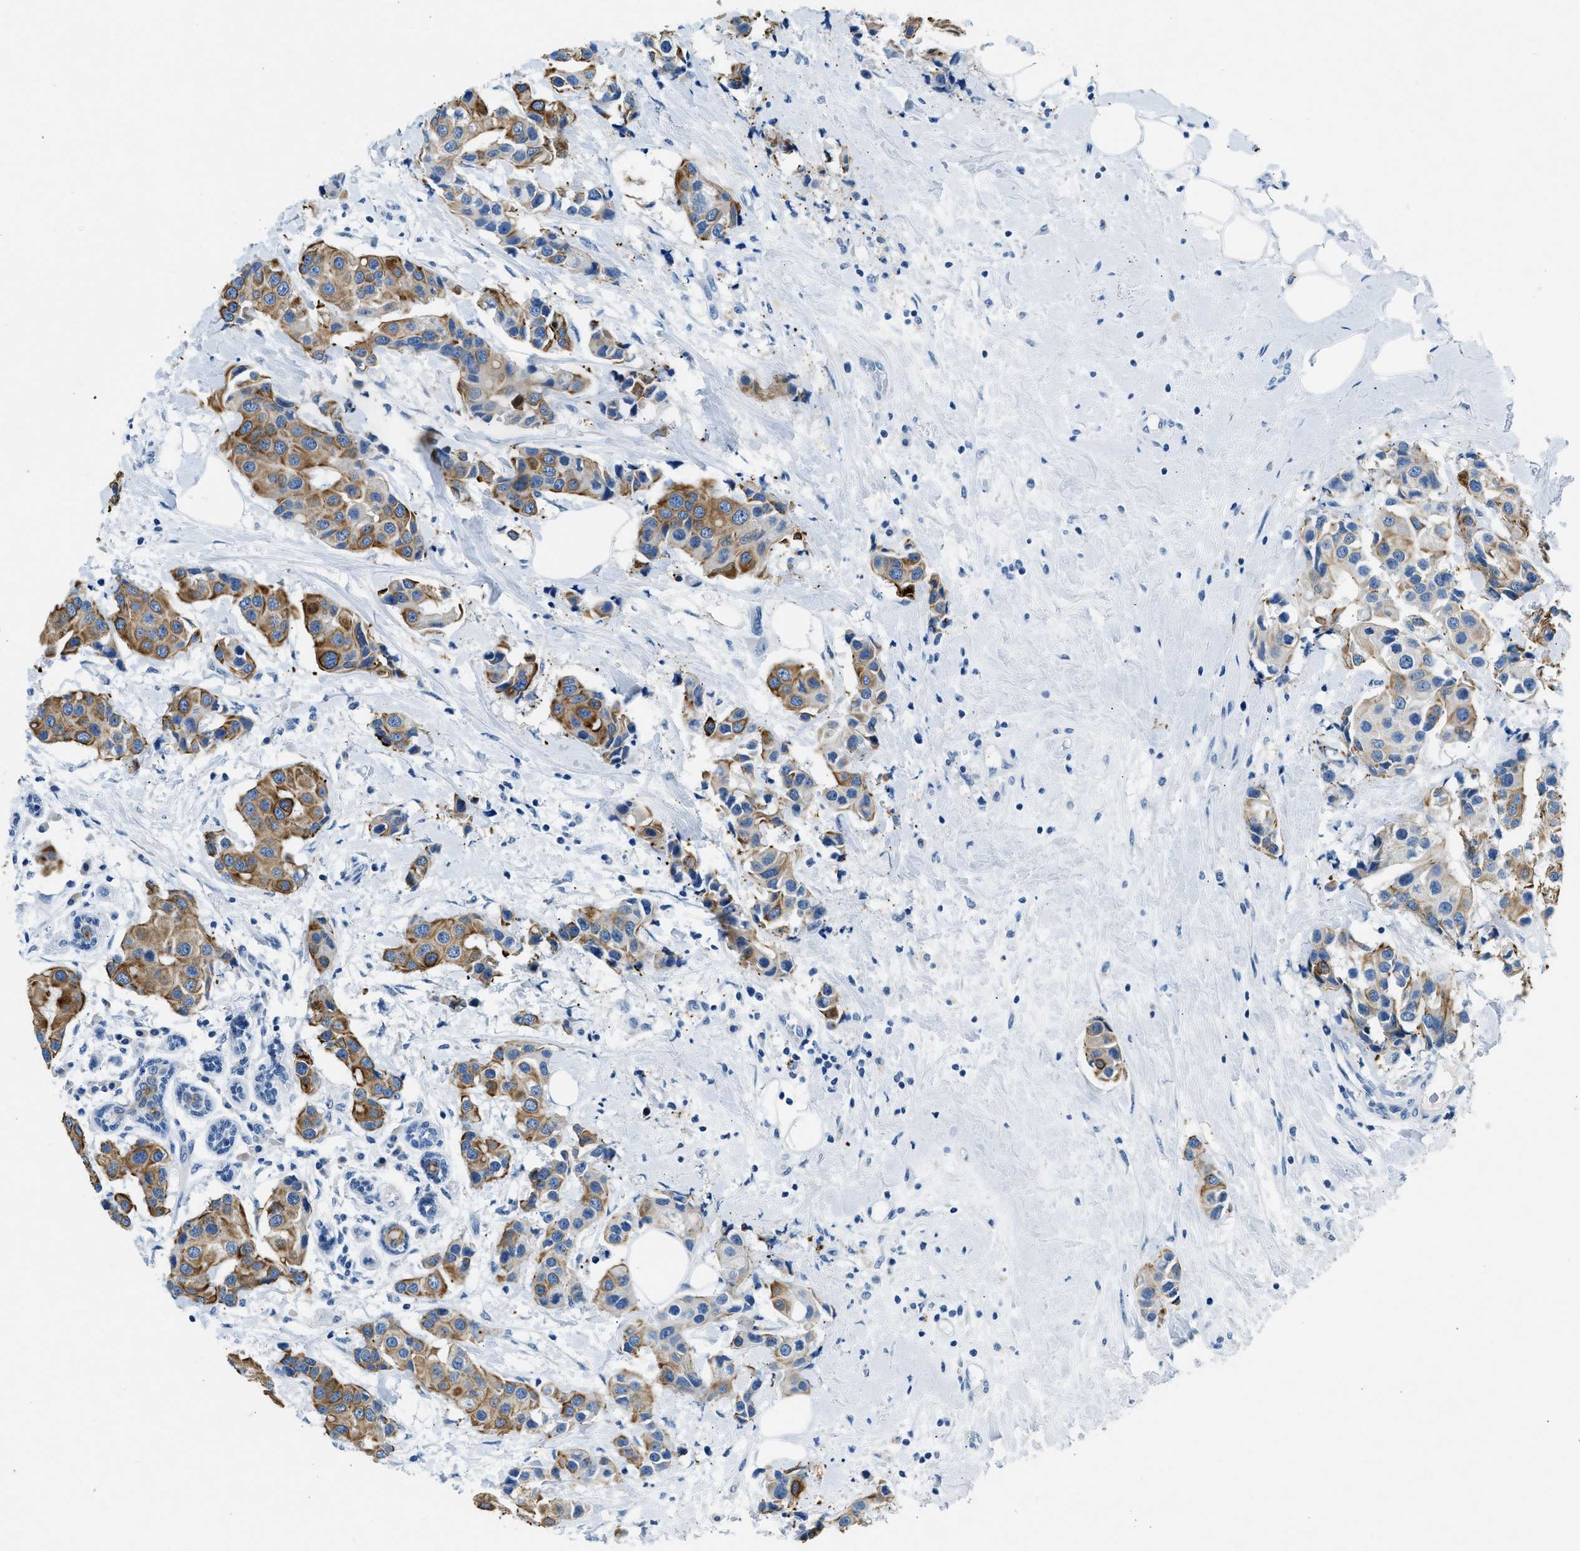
{"staining": {"intensity": "moderate", "quantity": ">75%", "location": "cytoplasmic/membranous"}, "tissue": "breast cancer", "cell_type": "Tumor cells", "image_type": "cancer", "snomed": [{"axis": "morphology", "description": "Normal tissue, NOS"}, {"axis": "morphology", "description": "Duct carcinoma"}, {"axis": "topography", "description": "Breast"}], "caption": "IHC photomicrograph of breast cancer stained for a protein (brown), which shows medium levels of moderate cytoplasmic/membranous positivity in approximately >75% of tumor cells.", "gene": "CFAP20", "patient": {"sex": "female", "age": 39}}